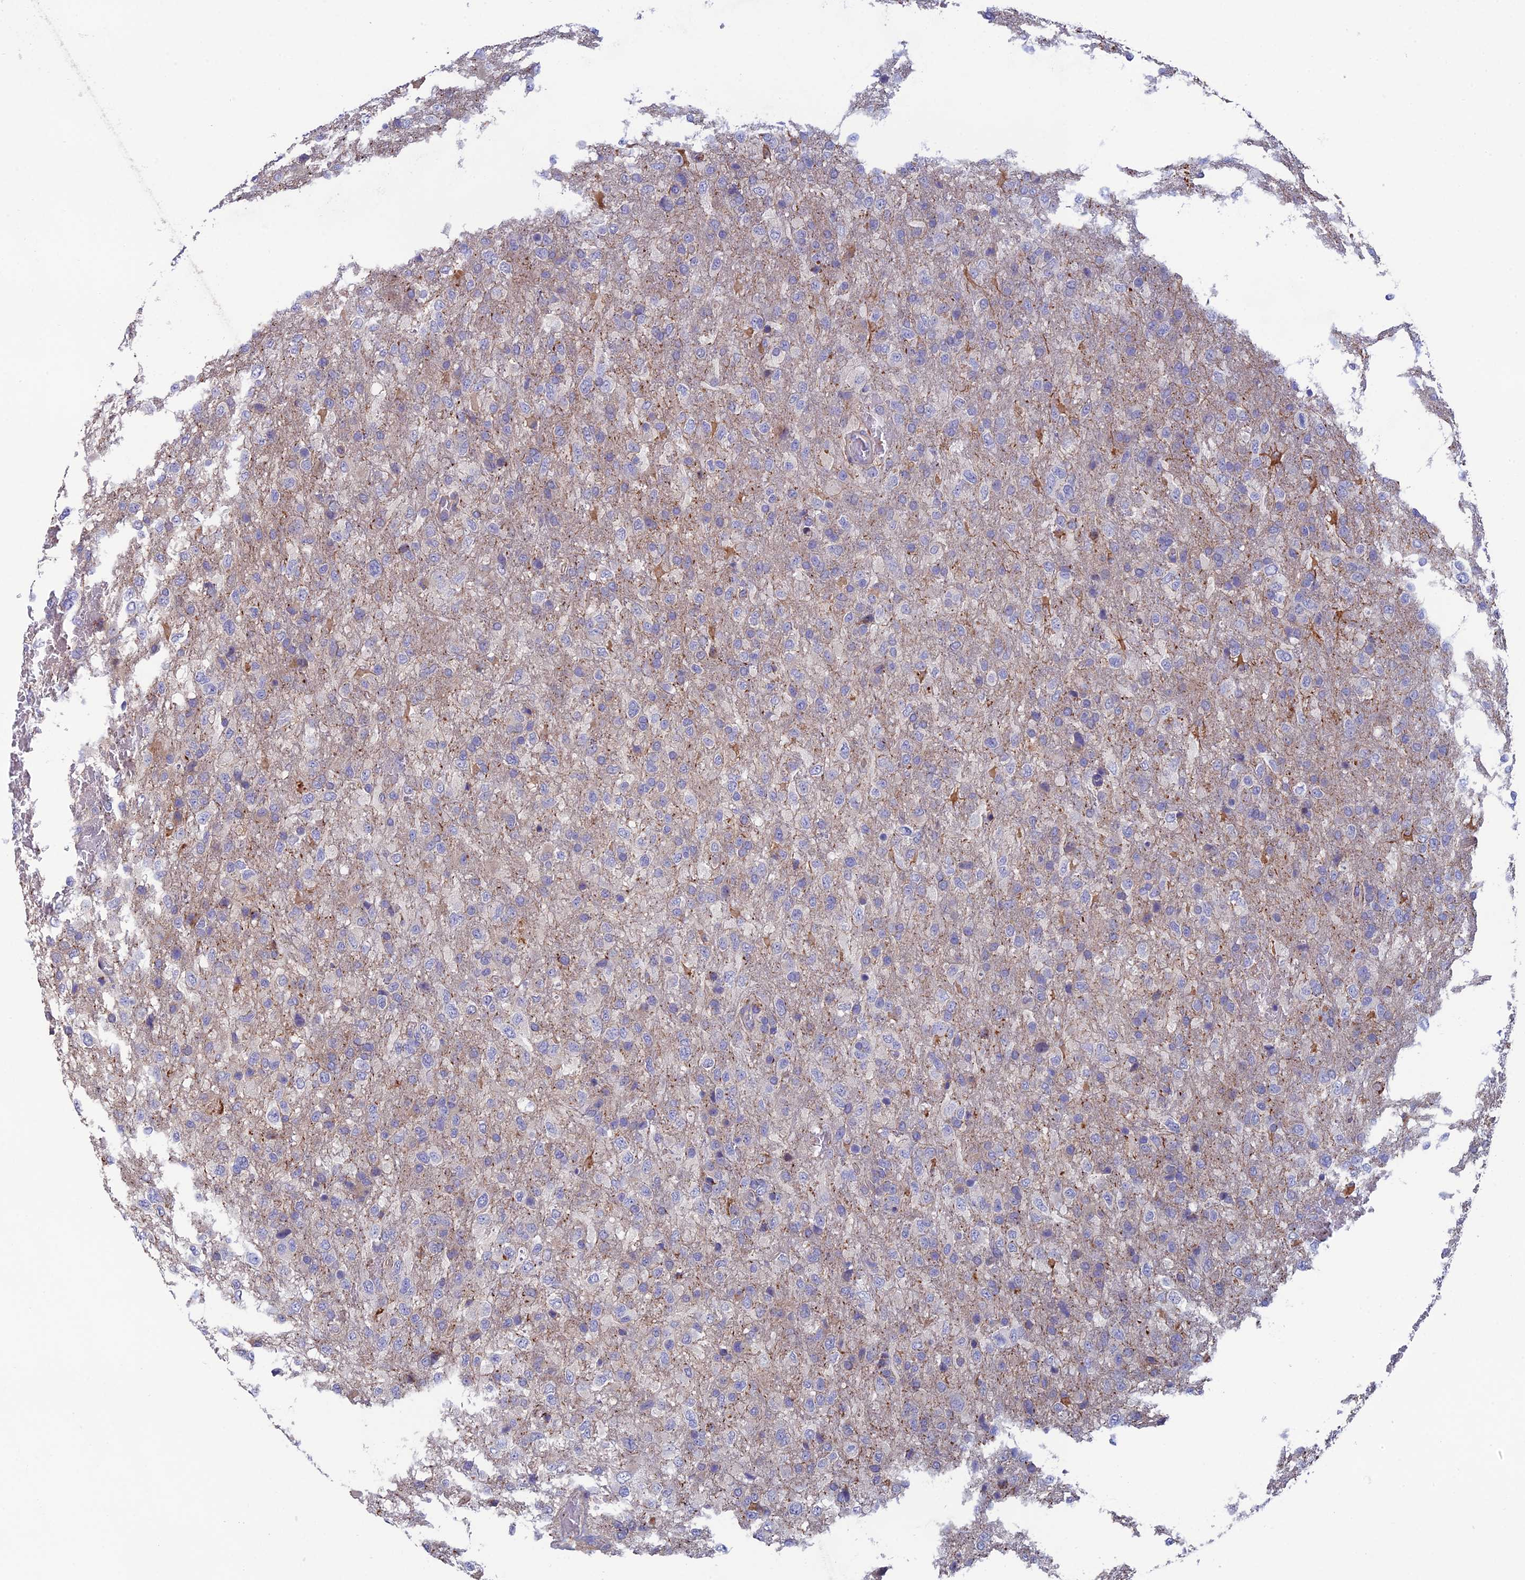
{"staining": {"intensity": "negative", "quantity": "none", "location": "none"}, "tissue": "glioma", "cell_type": "Tumor cells", "image_type": "cancer", "snomed": [{"axis": "morphology", "description": "Glioma, malignant, High grade"}, {"axis": "topography", "description": "Brain"}], "caption": "IHC photomicrograph of malignant glioma (high-grade) stained for a protein (brown), which exhibits no expression in tumor cells.", "gene": "C15orf62", "patient": {"sex": "female", "age": 74}}